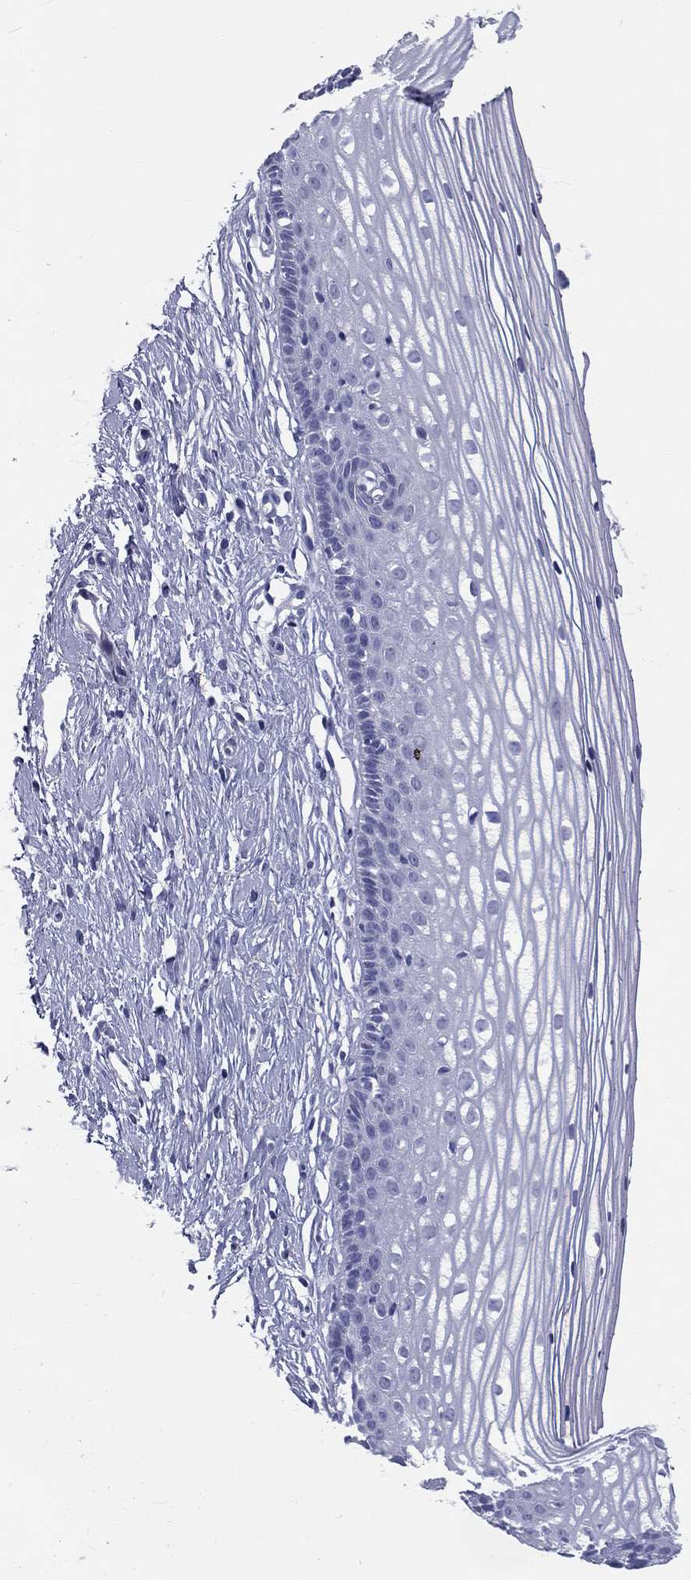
{"staining": {"intensity": "negative", "quantity": "none", "location": "none"}, "tissue": "cervix", "cell_type": "Glandular cells", "image_type": "normal", "snomed": [{"axis": "morphology", "description": "Normal tissue, NOS"}, {"axis": "topography", "description": "Cervix"}], "caption": "Human cervix stained for a protein using IHC exhibits no positivity in glandular cells.", "gene": "DNALI1", "patient": {"sex": "female", "age": 40}}